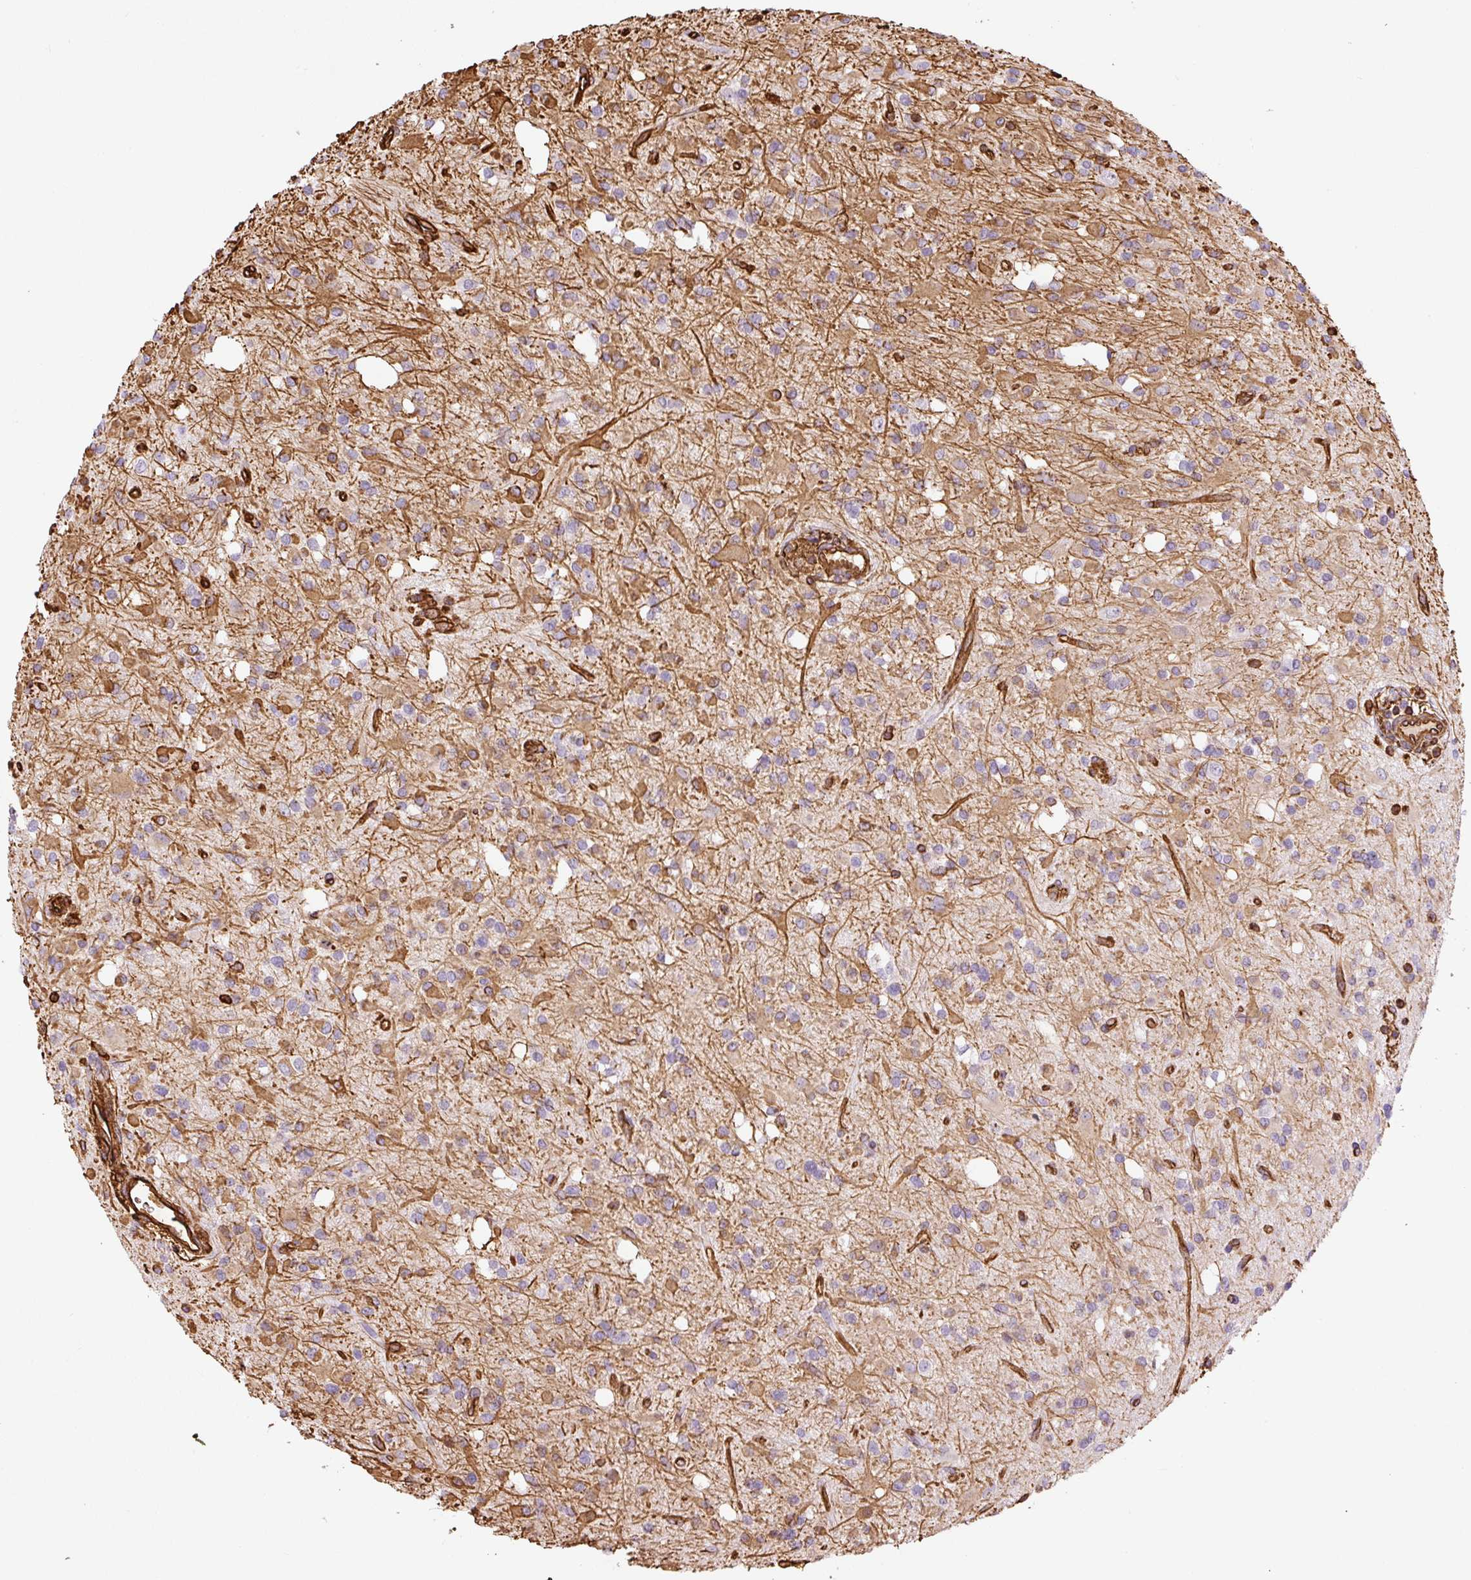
{"staining": {"intensity": "moderate", "quantity": "25%-75%", "location": "cytoplasmic/membranous"}, "tissue": "glioma", "cell_type": "Tumor cells", "image_type": "cancer", "snomed": [{"axis": "morphology", "description": "Glioma, malignant, Low grade"}, {"axis": "topography", "description": "Brain"}], "caption": "The micrograph shows staining of glioma, revealing moderate cytoplasmic/membranous protein positivity (brown color) within tumor cells.", "gene": "VIM", "patient": {"sex": "female", "age": 33}}